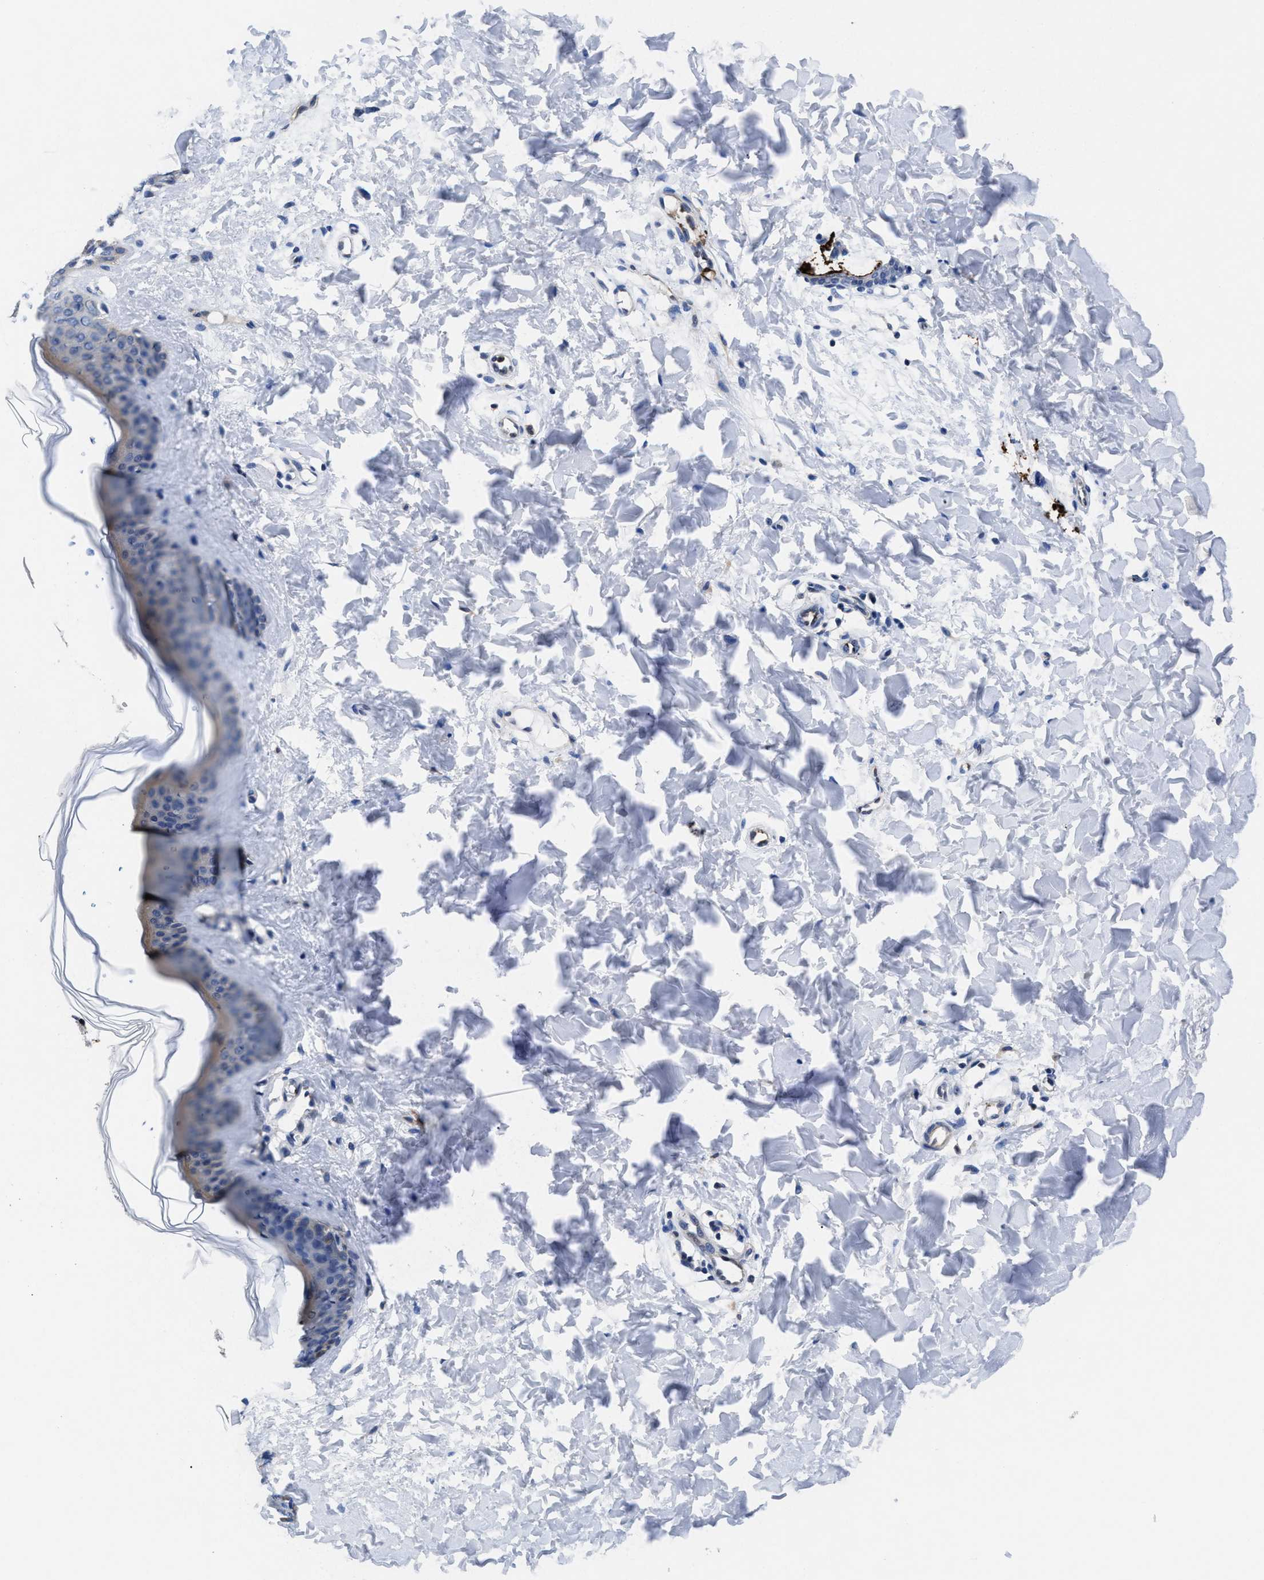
{"staining": {"intensity": "weak", "quantity": ">75%", "location": "cytoplasmic/membranous"}, "tissue": "skin", "cell_type": "Fibroblasts", "image_type": "normal", "snomed": [{"axis": "morphology", "description": "Normal tissue, NOS"}, {"axis": "topography", "description": "Skin"}], "caption": "This photomicrograph reveals IHC staining of normal skin, with low weak cytoplasmic/membranous staining in approximately >75% of fibroblasts.", "gene": "ACLY", "patient": {"sex": "female", "age": 17}}